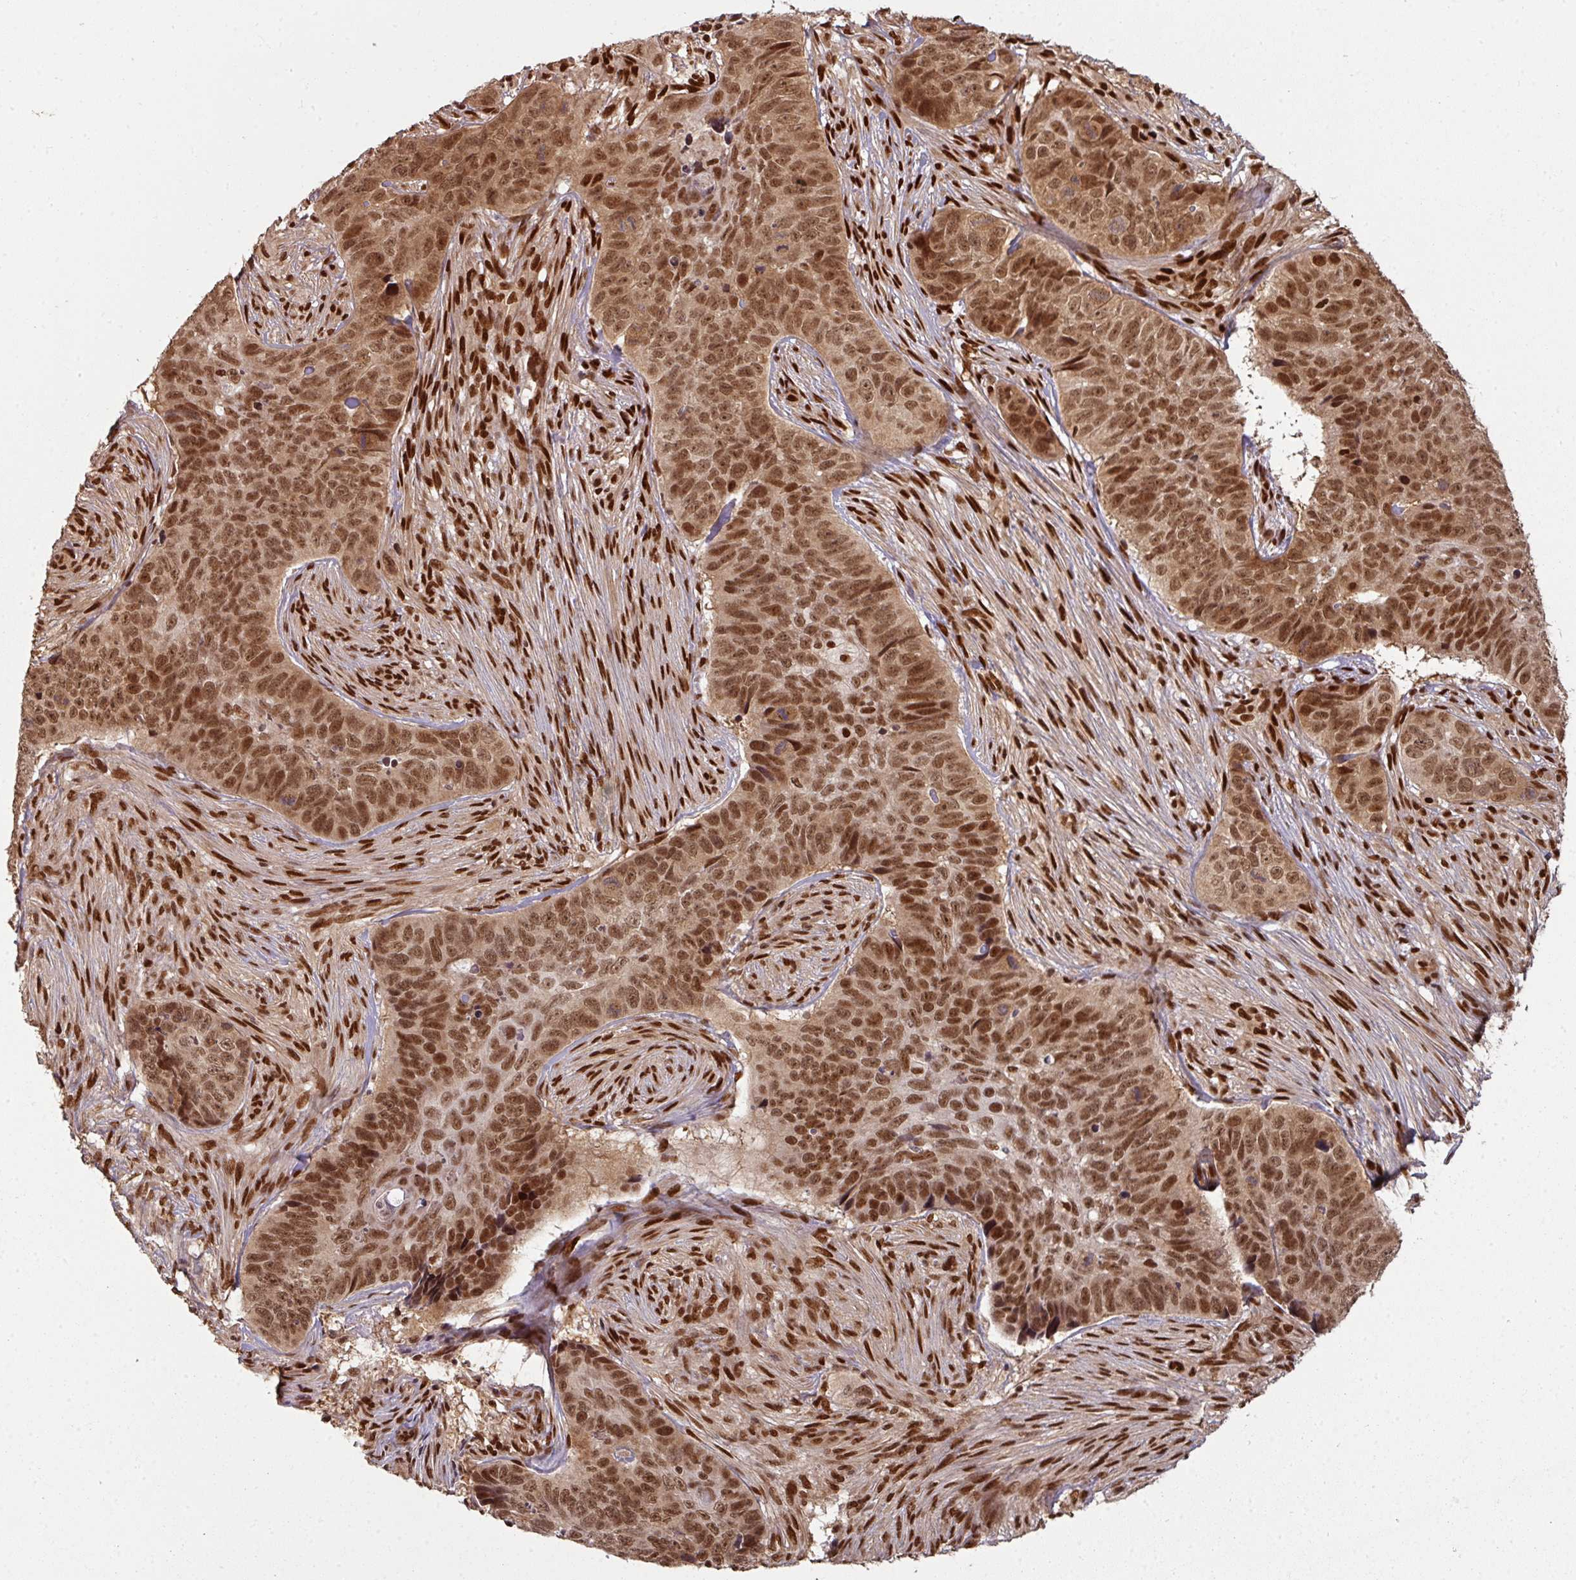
{"staining": {"intensity": "moderate", "quantity": ">75%", "location": "nuclear"}, "tissue": "skin cancer", "cell_type": "Tumor cells", "image_type": "cancer", "snomed": [{"axis": "morphology", "description": "Basal cell carcinoma"}, {"axis": "topography", "description": "Skin"}], "caption": "Immunohistochemistry (IHC) micrograph of human basal cell carcinoma (skin) stained for a protein (brown), which reveals medium levels of moderate nuclear expression in about >75% of tumor cells.", "gene": "SIK3", "patient": {"sex": "female", "age": 82}}